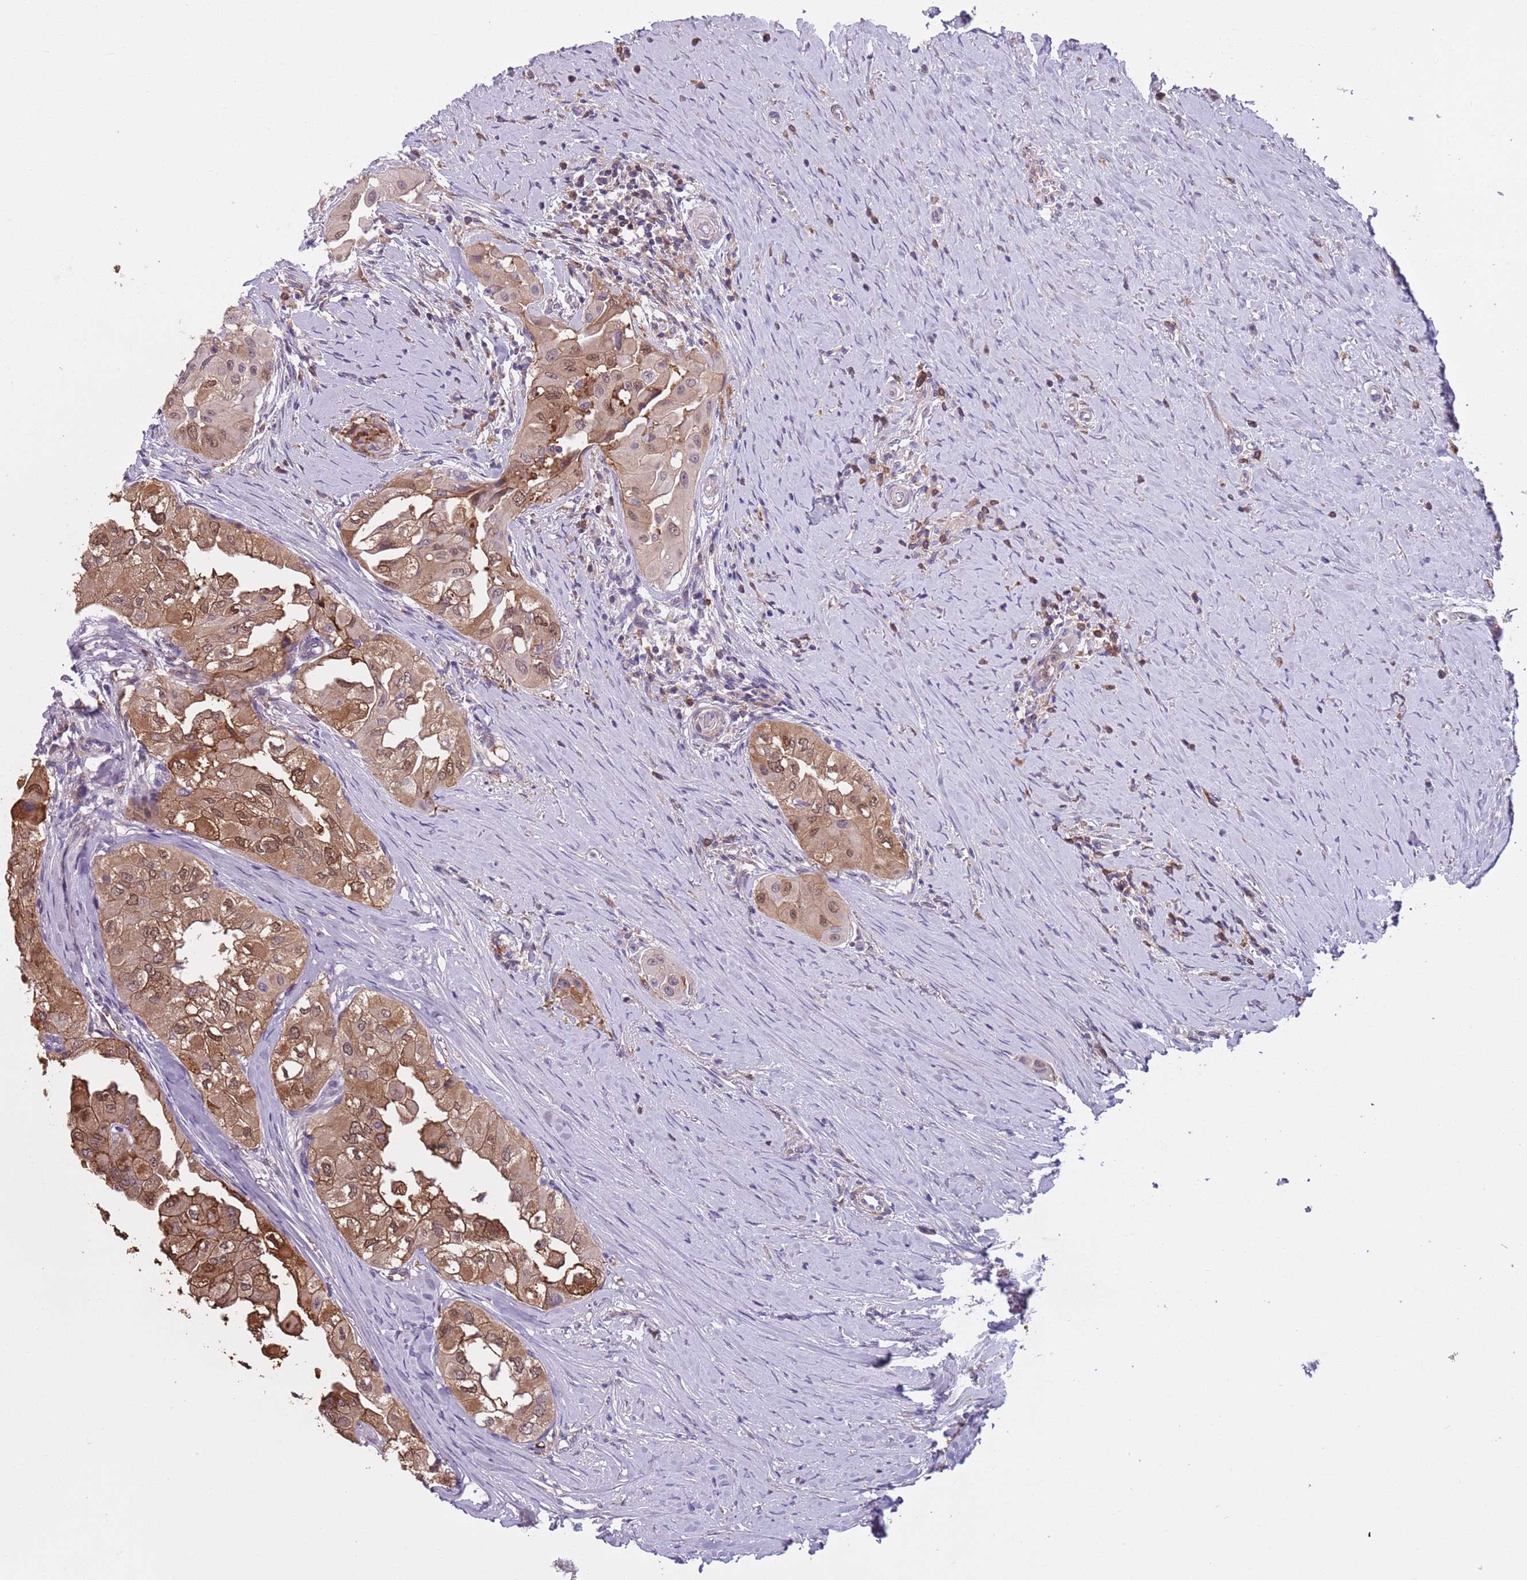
{"staining": {"intensity": "moderate", "quantity": ">75%", "location": "cytoplasmic/membranous,nuclear"}, "tissue": "thyroid cancer", "cell_type": "Tumor cells", "image_type": "cancer", "snomed": [{"axis": "morphology", "description": "Papillary adenocarcinoma, NOS"}, {"axis": "topography", "description": "Thyroid gland"}], "caption": "Thyroid cancer was stained to show a protein in brown. There is medium levels of moderate cytoplasmic/membranous and nuclear expression in about >75% of tumor cells. Using DAB (brown) and hematoxylin (blue) stains, captured at high magnification using brightfield microscopy.", "gene": "JAML", "patient": {"sex": "female", "age": 59}}